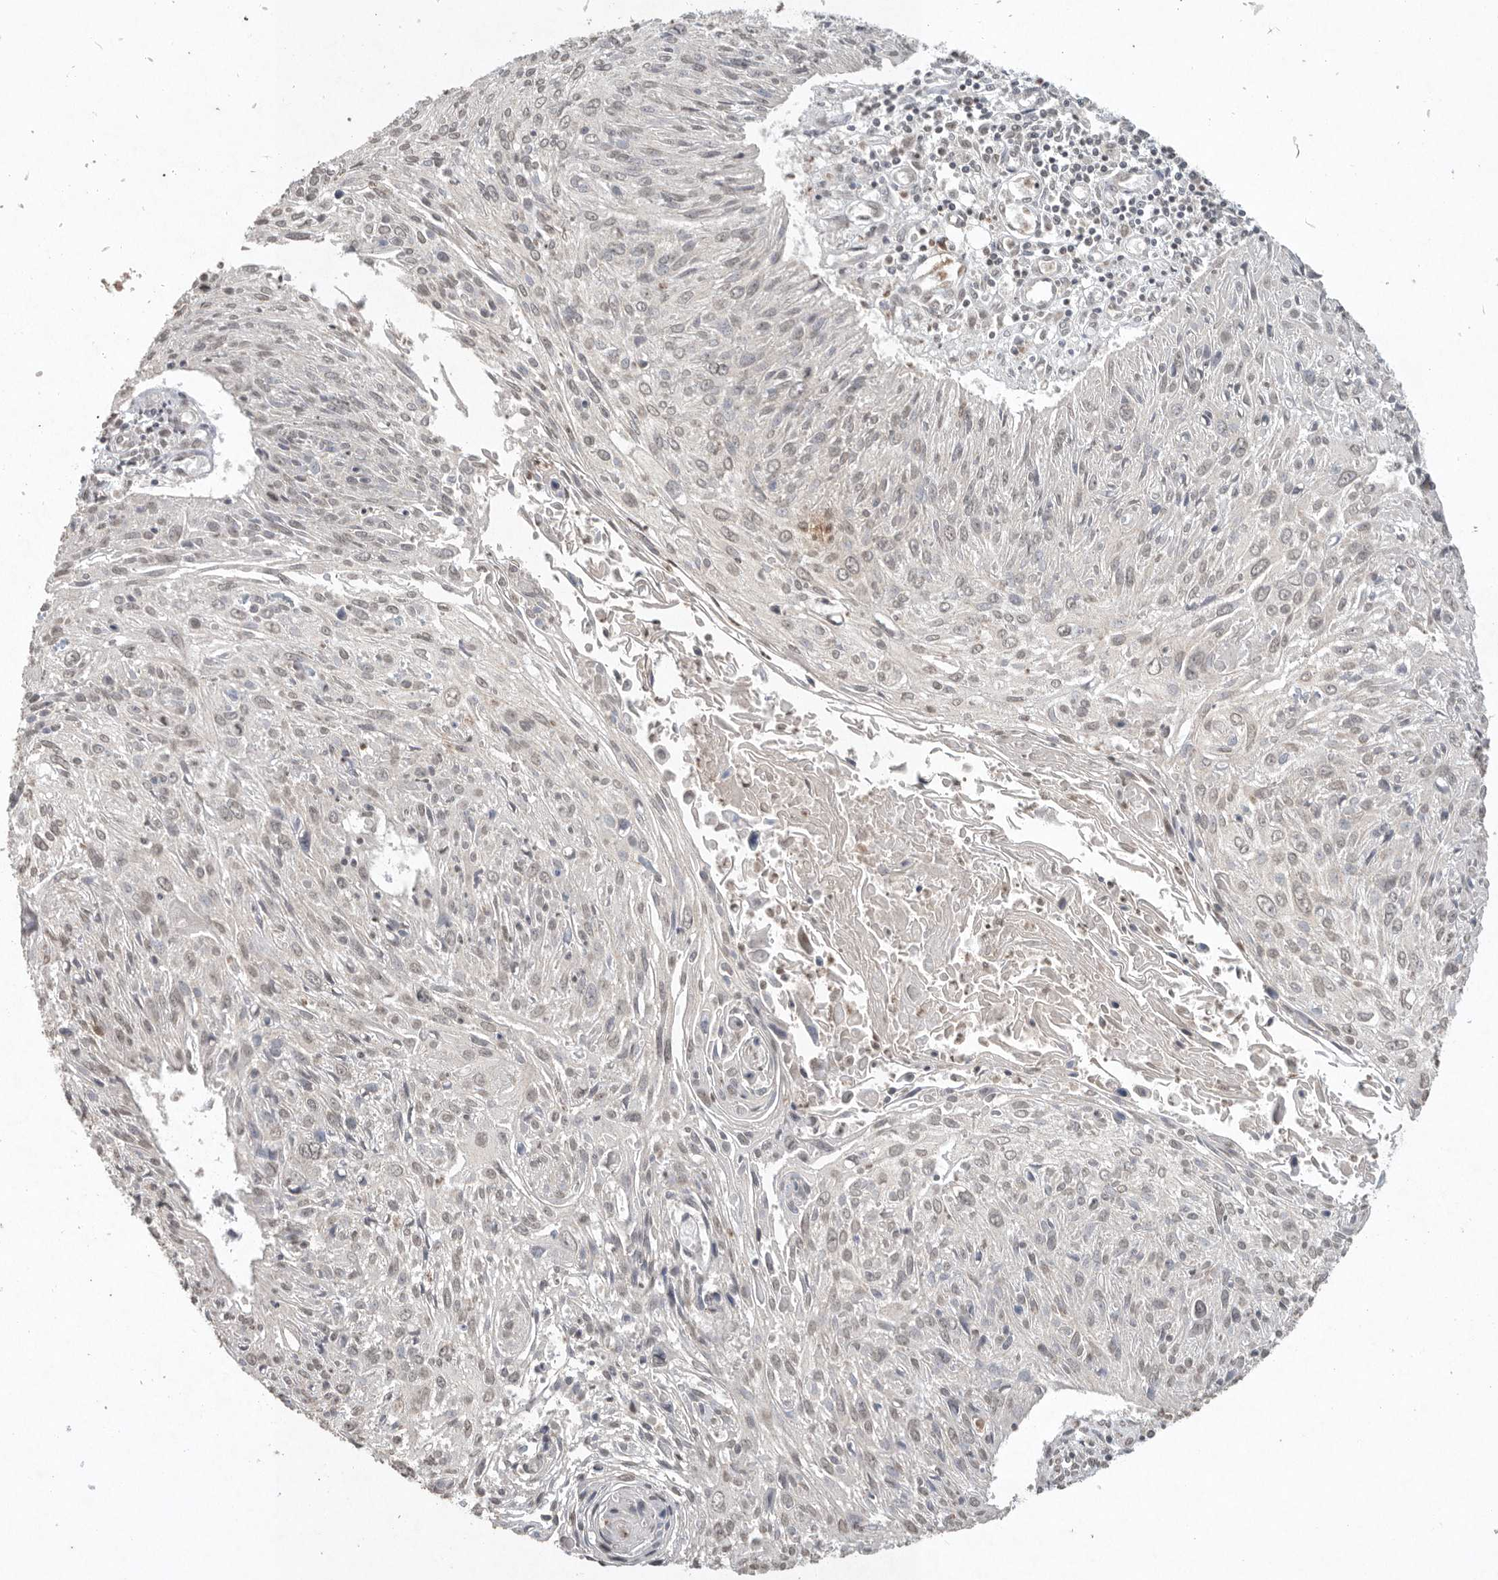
{"staining": {"intensity": "weak", "quantity": "<25%", "location": "nuclear"}, "tissue": "cervical cancer", "cell_type": "Tumor cells", "image_type": "cancer", "snomed": [{"axis": "morphology", "description": "Squamous cell carcinoma, NOS"}, {"axis": "topography", "description": "Cervix"}], "caption": "IHC micrograph of neoplastic tissue: squamous cell carcinoma (cervical) stained with DAB exhibits no significant protein positivity in tumor cells. (Stains: DAB (3,3'-diaminobenzidine) immunohistochemistry with hematoxylin counter stain, Microscopy: brightfield microscopy at high magnification).", "gene": "KLK5", "patient": {"sex": "female", "age": 51}}